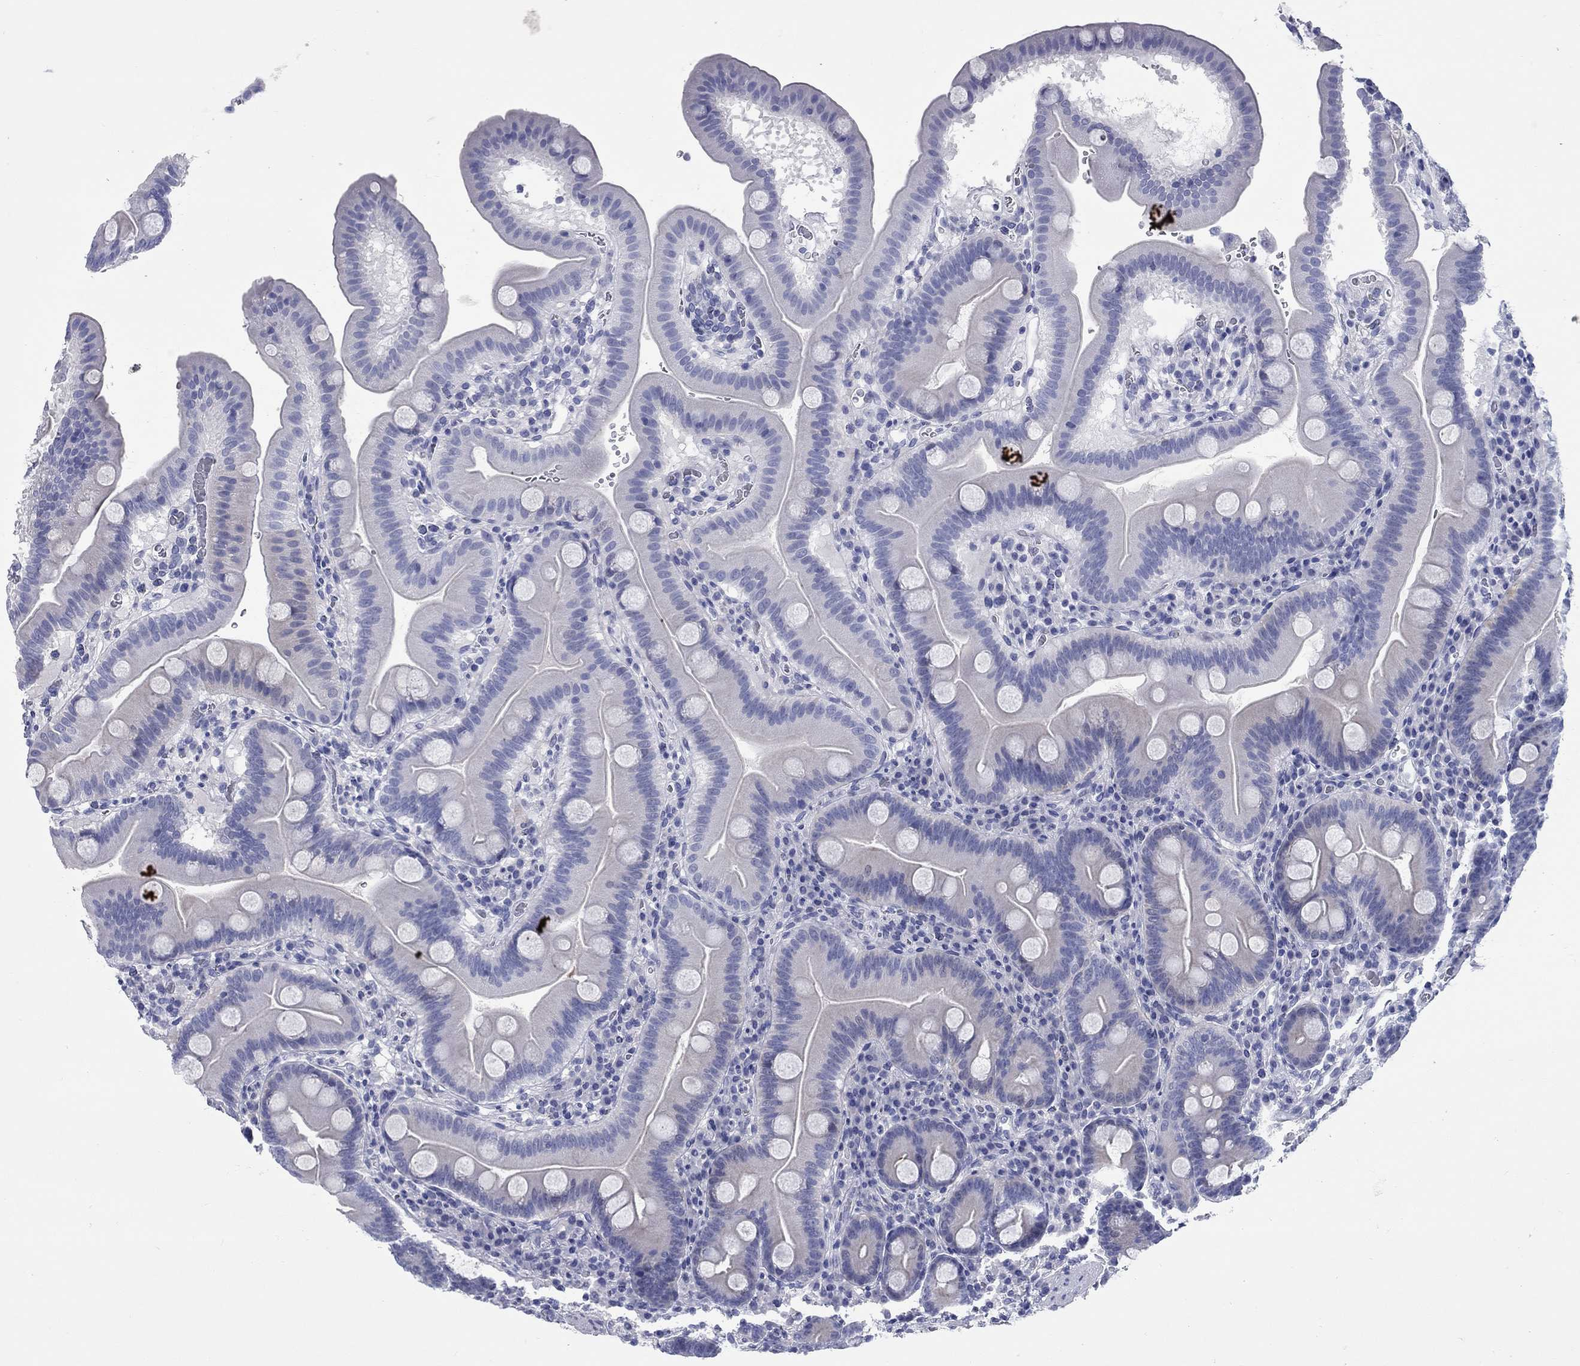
{"staining": {"intensity": "negative", "quantity": "none", "location": "none"}, "tissue": "duodenum", "cell_type": "Glandular cells", "image_type": "normal", "snomed": [{"axis": "morphology", "description": "Normal tissue, NOS"}, {"axis": "topography", "description": "Duodenum"}], "caption": "A histopathology image of human duodenum is negative for staining in glandular cells. The staining is performed using DAB (3,3'-diaminobenzidine) brown chromogen with nuclei counter-stained in using hematoxylin.", "gene": "CCNA1", "patient": {"sex": "male", "age": 59}}